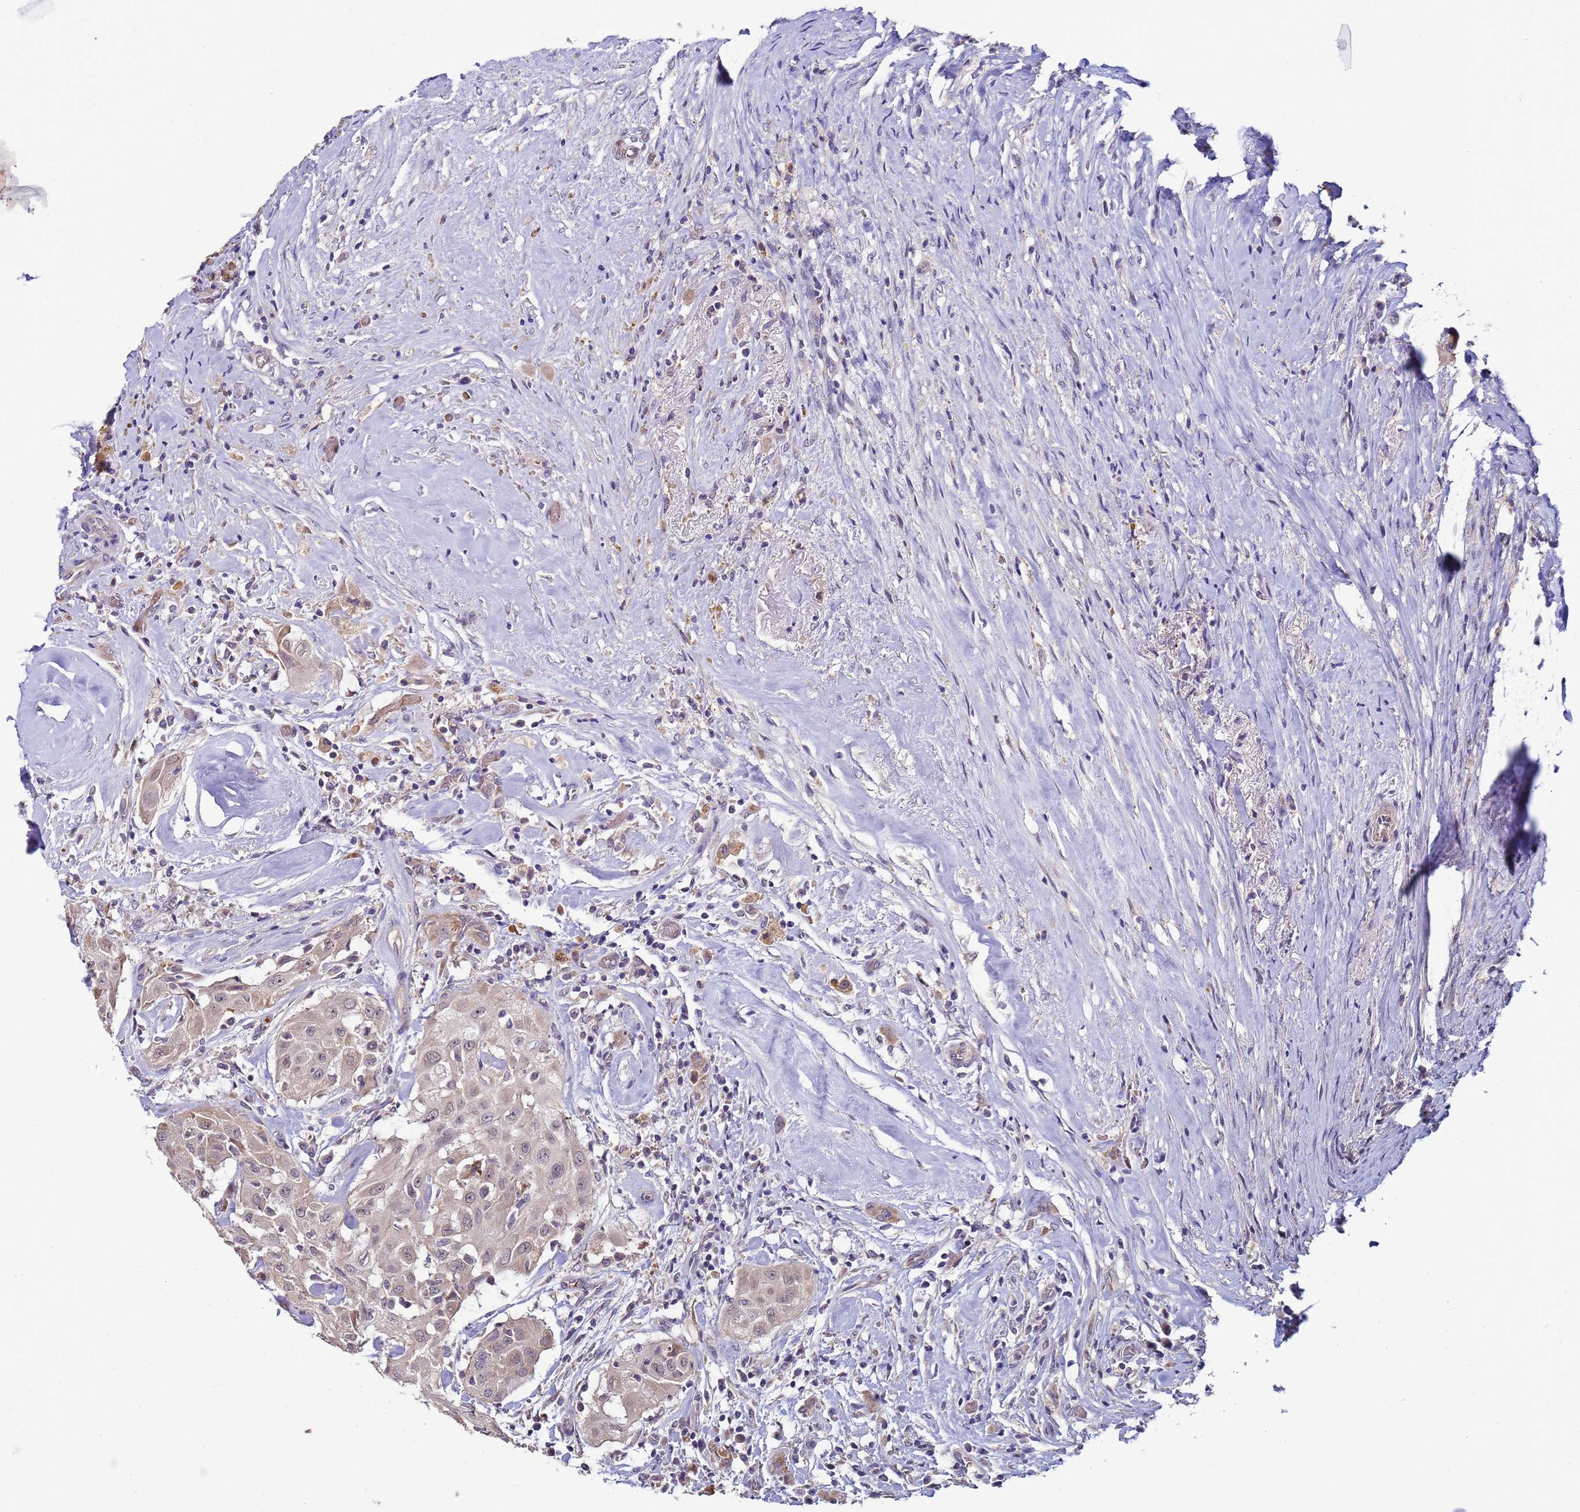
{"staining": {"intensity": "negative", "quantity": "none", "location": "none"}, "tissue": "thyroid cancer", "cell_type": "Tumor cells", "image_type": "cancer", "snomed": [{"axis": "morphology", "description": "Papillary adenocarcinoma, NOS"}, {"axis": "topography", "description": "Thyroid gland"}], "caption": "A high-resolution image shows immunohistochemistry (IHC) staining of thyroid cancer, which demonstrates no significant staining in tumor cells. (DAB (3,3'-diaminobenzidine) IHC visualized using brightfield microscopy, high magnification).", "gene": "CLHC1", "patient": {"sex": "female", "age": 59}}